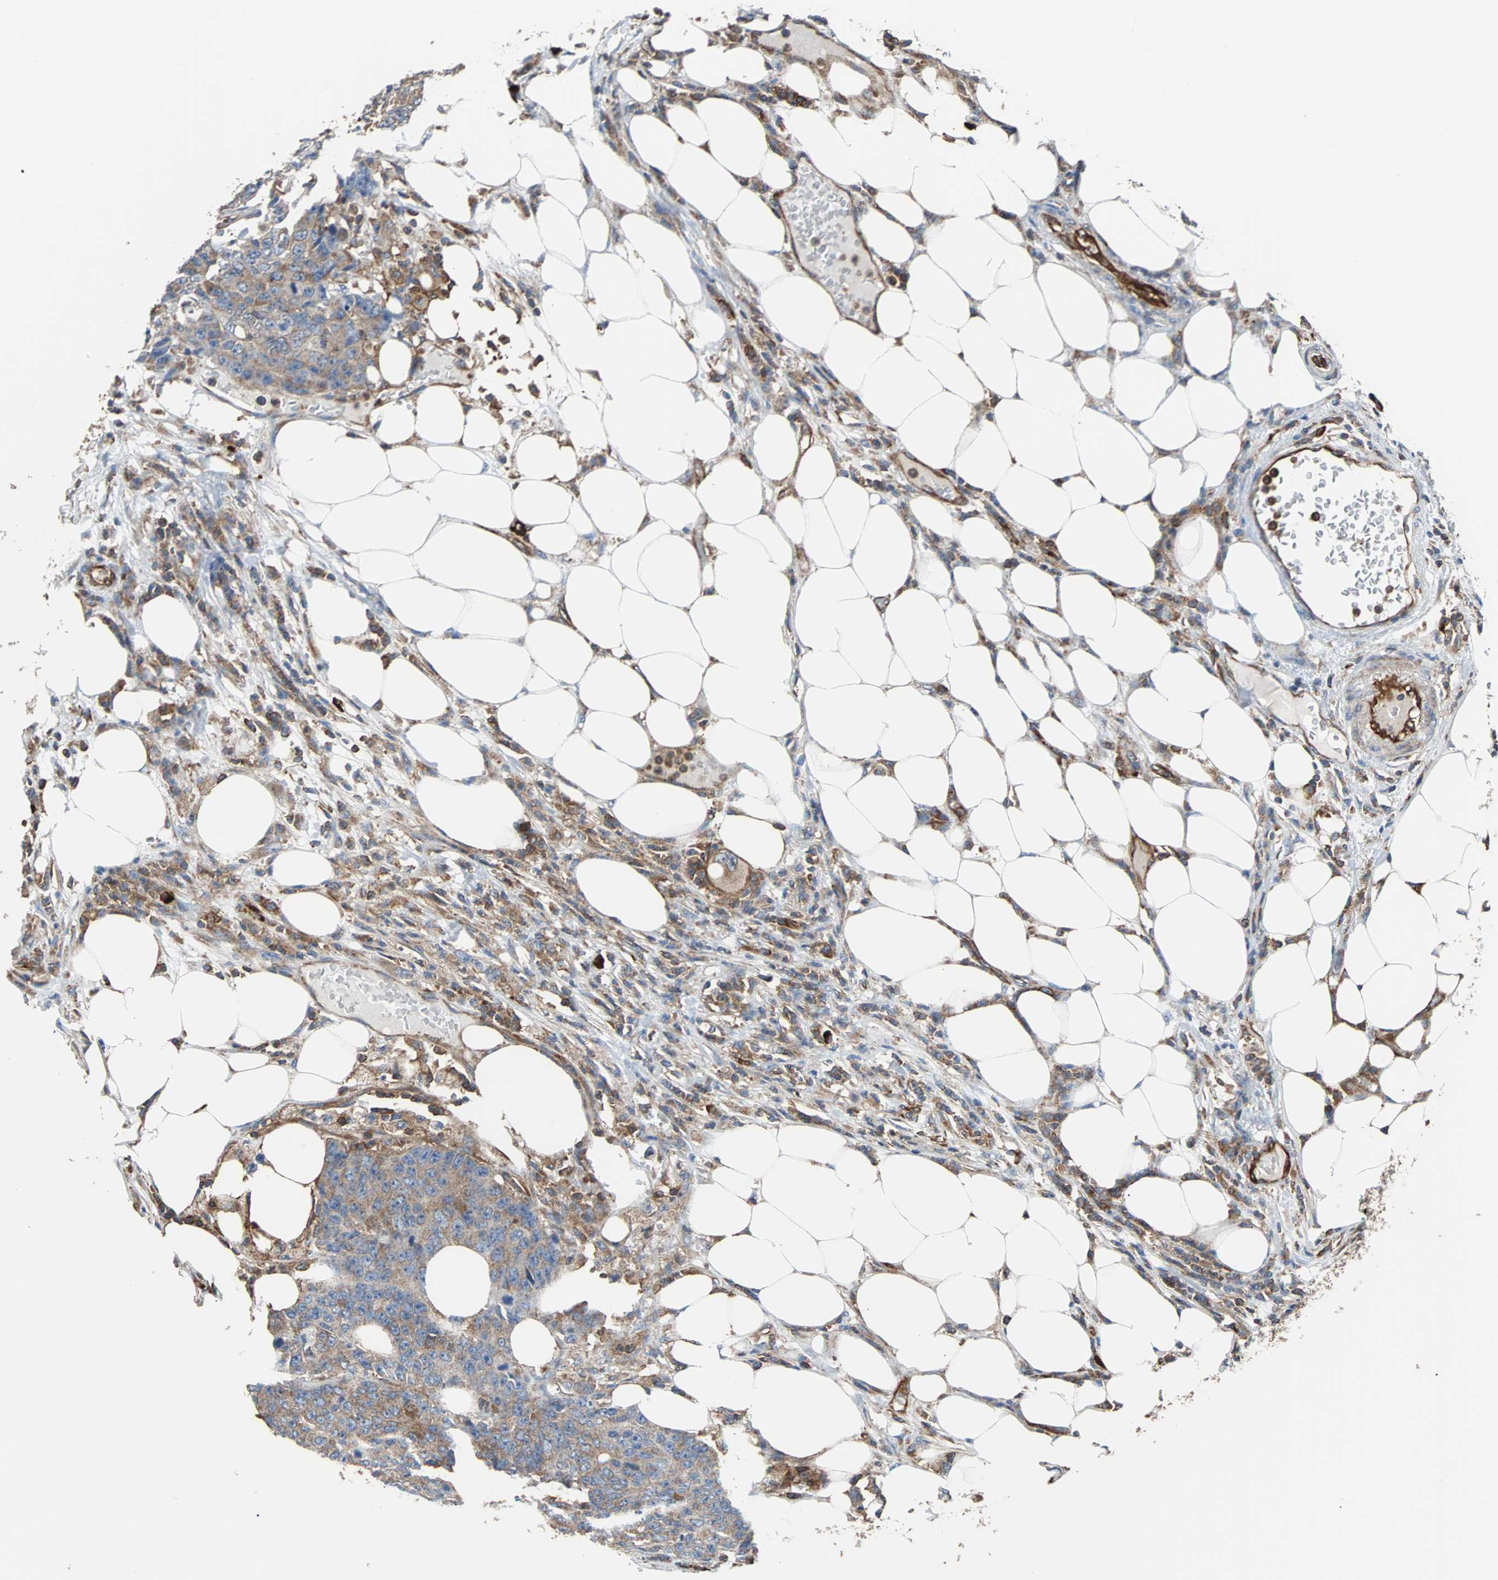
{"staining": {"intensity": "weak", "quantity": ">75%", "location": "cytoplasmic/membranous"}, "tissue": "colorectal cancer", "cell_type": "Tumor cells", "image_type": "cancer", "snomed": [{"axis": "morphology", "description": "Adenocarcinoma, NOS"}, {"axis": "topography", "description": "Colon"}], "caption": "The micrograph reveals immunohistochemical staining of colorectal cancer (adenocarcinoma). There is weak cytoplasmic/membranous staining is appreciated in about >75% of tumor cells.", "gene": "PLCG2", "patient": {"sex": "female", "age": 86}}